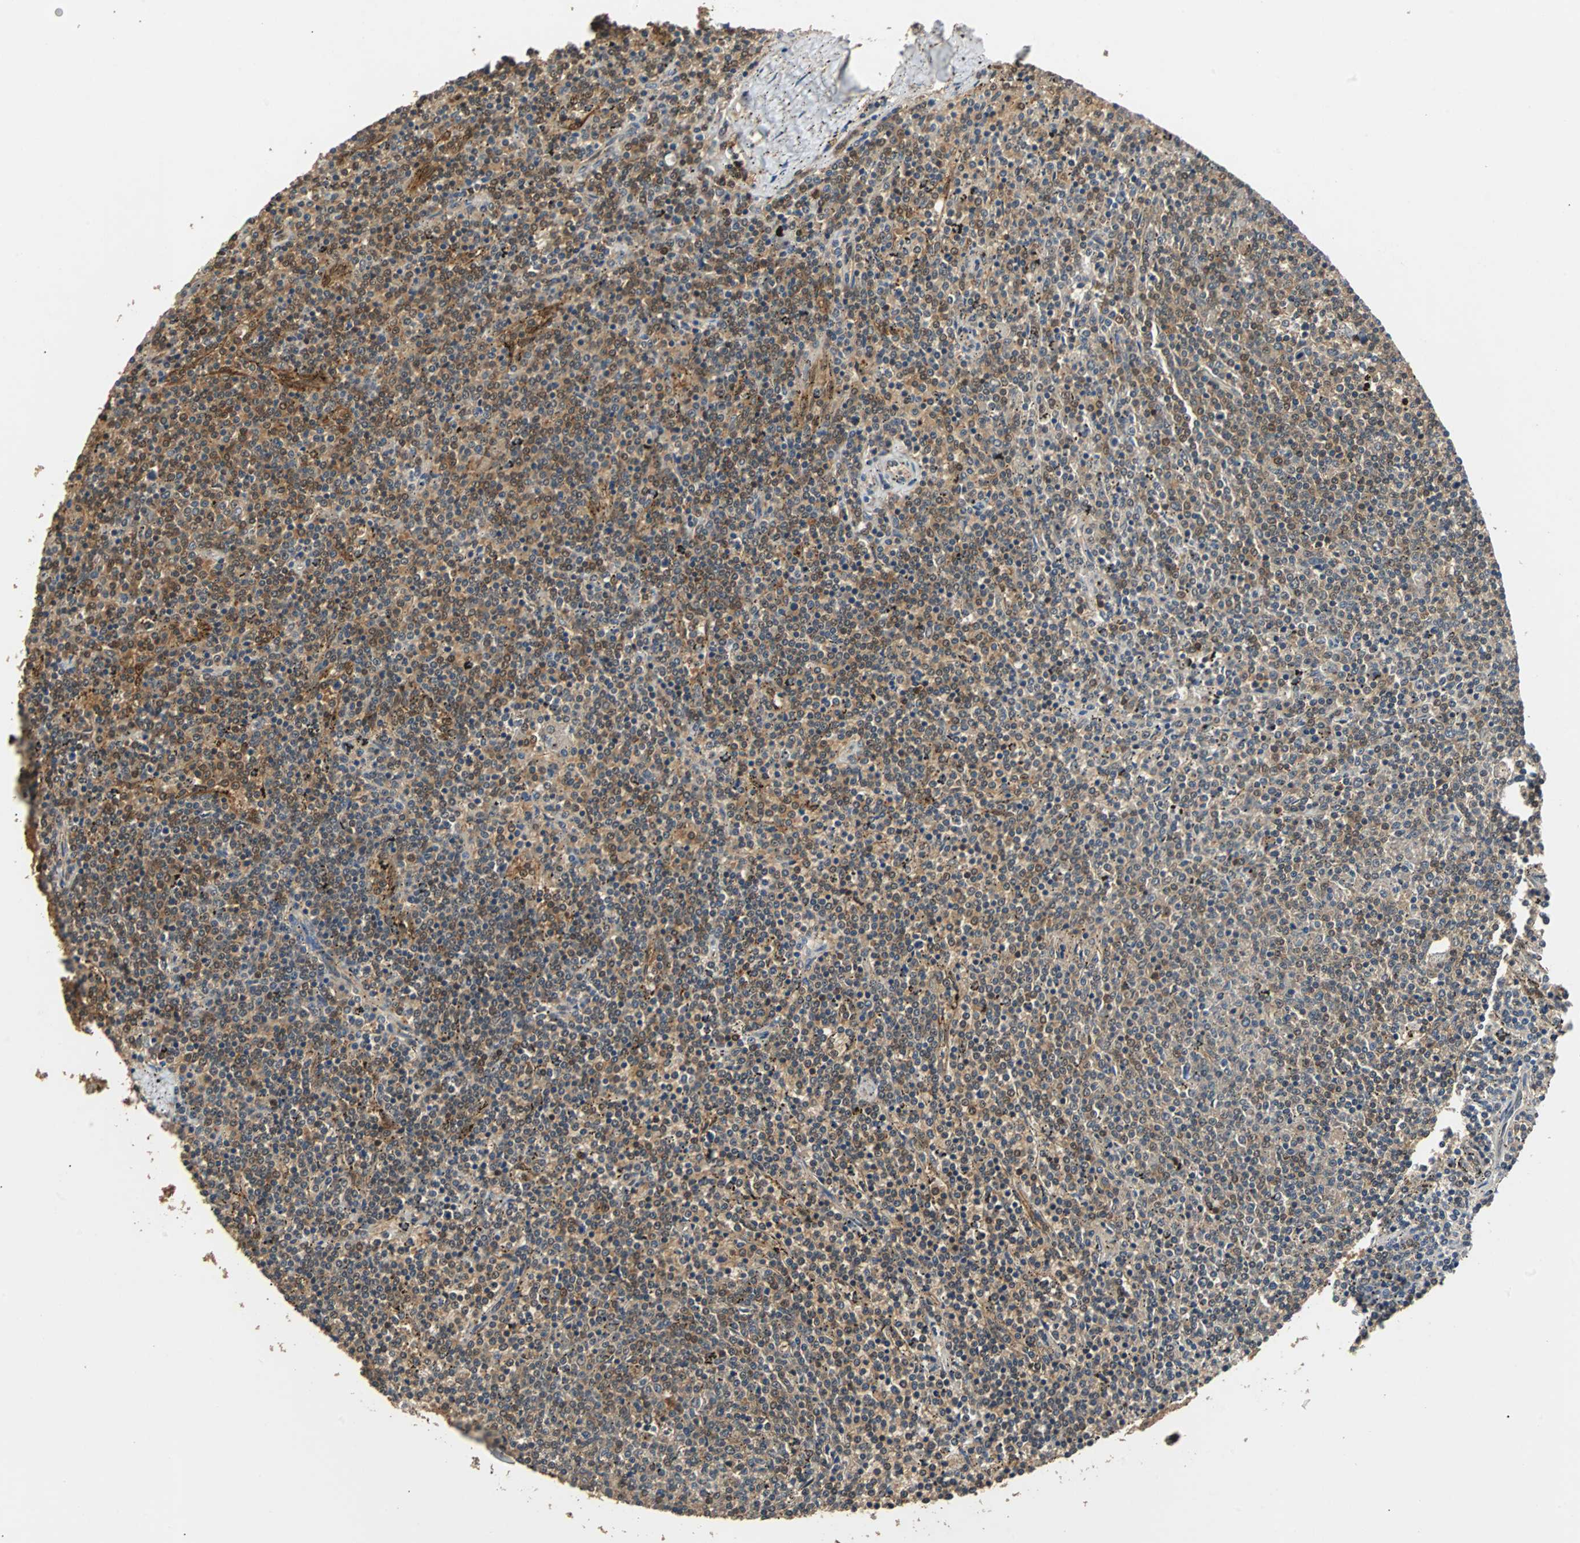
{"staining": {"intensity": "moderate", "quantity": ">75%", "location": "cytoplasmic/membranous,nuclear"}, "tissue": "lymphoma", "cell_type": "Tumor cells", "image_type": "cancer", "snomed": [{"axis": "morphology", "description": "Malignant lymphoma, non-Hodgkin's type, Low grade"}, {"axis": "topography", "description": "Spleen"}], "caption": "A brown stain highlights moderate cytoplasmic/membranous and nuclear expression of a protein in human low-grade malignant lymphoma, non-Hodgkin's type tumor cells.", "gene": "PRDX6", "patient": {"sex": "female", "age": 50}}